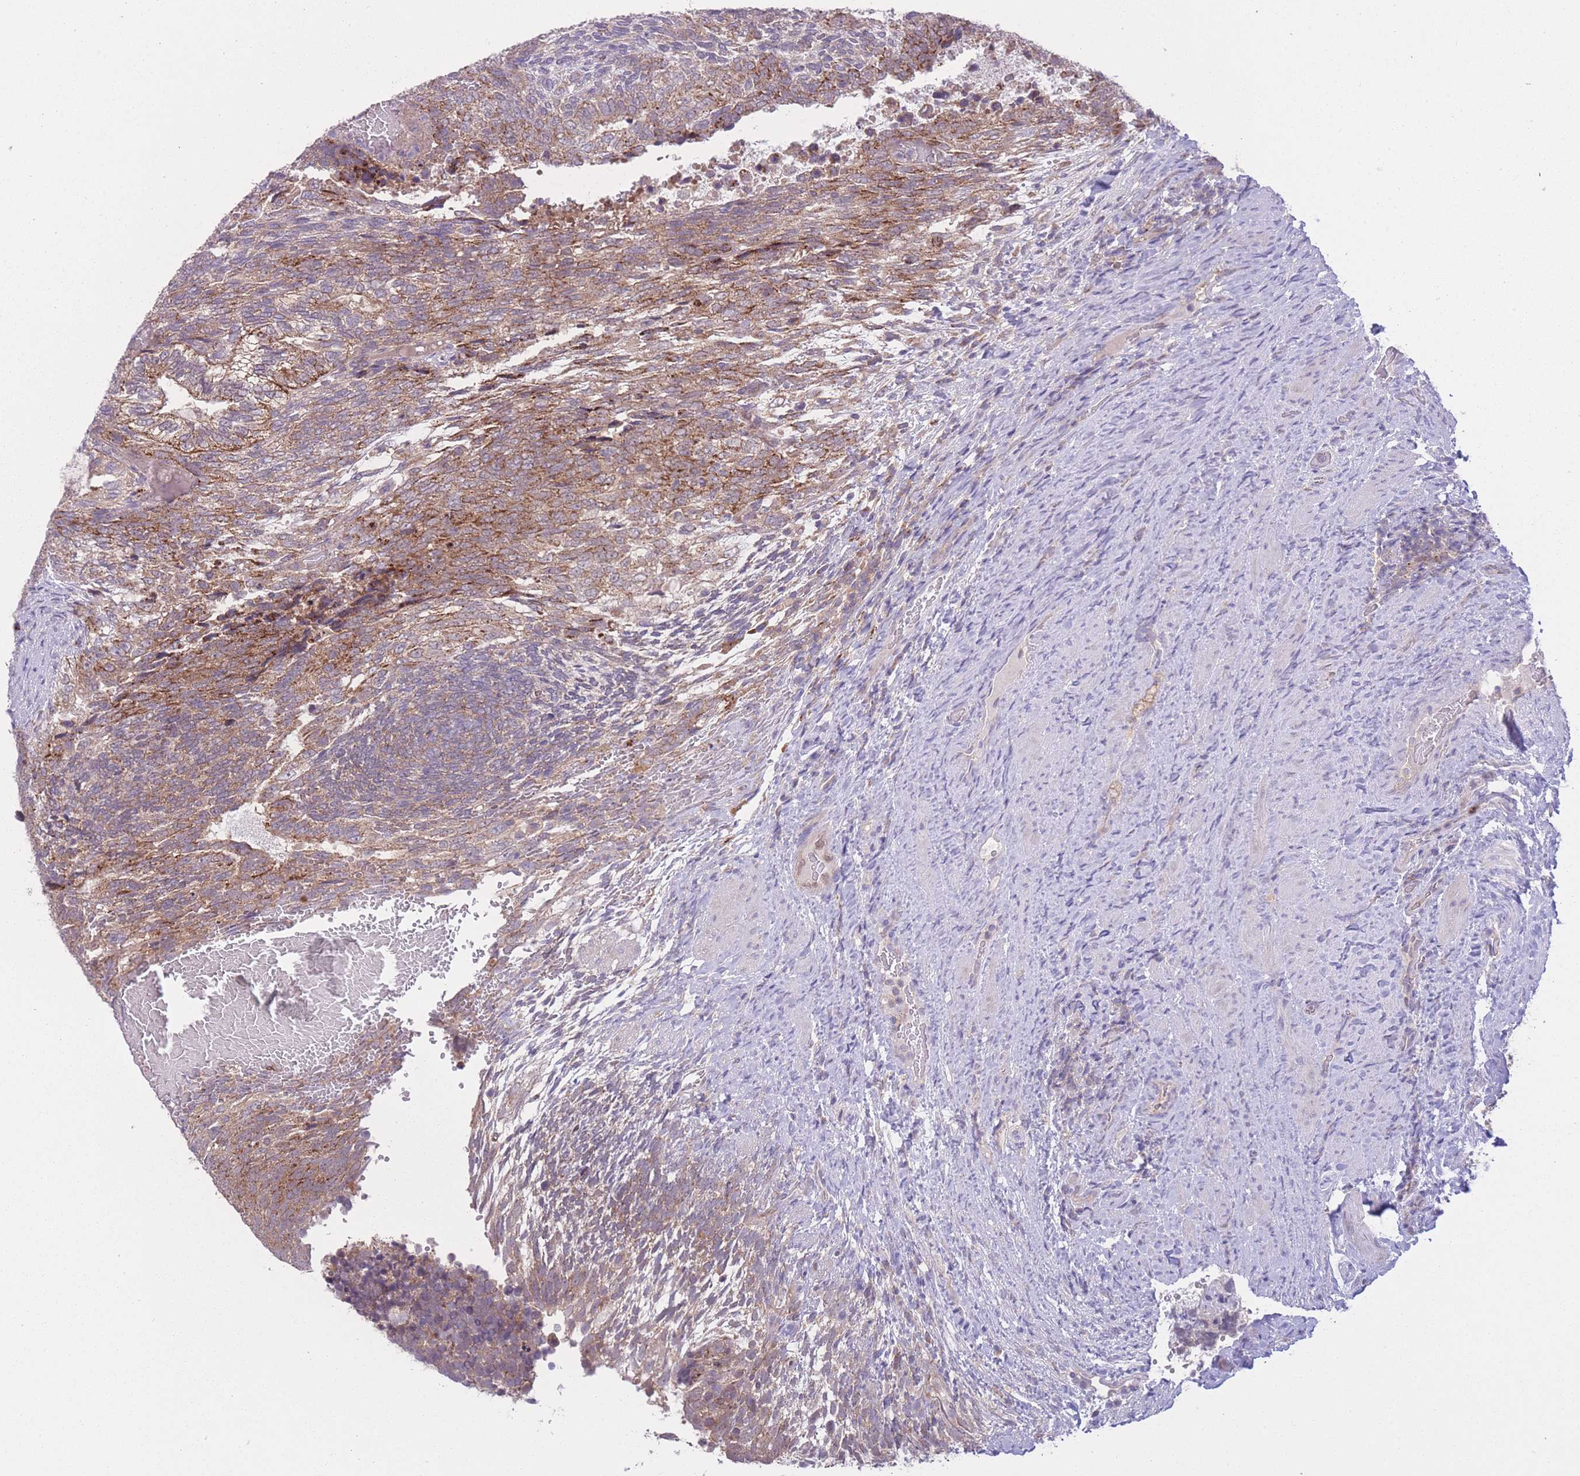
{"staining": {"intensity": "moderate", "quantity": "25%-75%", "location": "cytoplasmic/membranous"}, "tissue": "testis cancer", "cell_type": "Tumor cells", "image_type": "cancer", "snomed": [{"axis": "morphology", "description": "Carcinoma, Embryonal, NOS"}, {"axis": "topography", "description": "Testis"}], "caption": "IHC photomicrograph of neoplastic tissue: human testis cancer (embryonal carcinoma) stained using IHC demonstrates medium levels of moderate protein expression localized specifically in the cytoplasmic/membranous of tumor cells, appearing as a cytoplasmic/membranous brown color.", "gene": "CCT6B", "patient": {"sex": "male", "age": 23}}